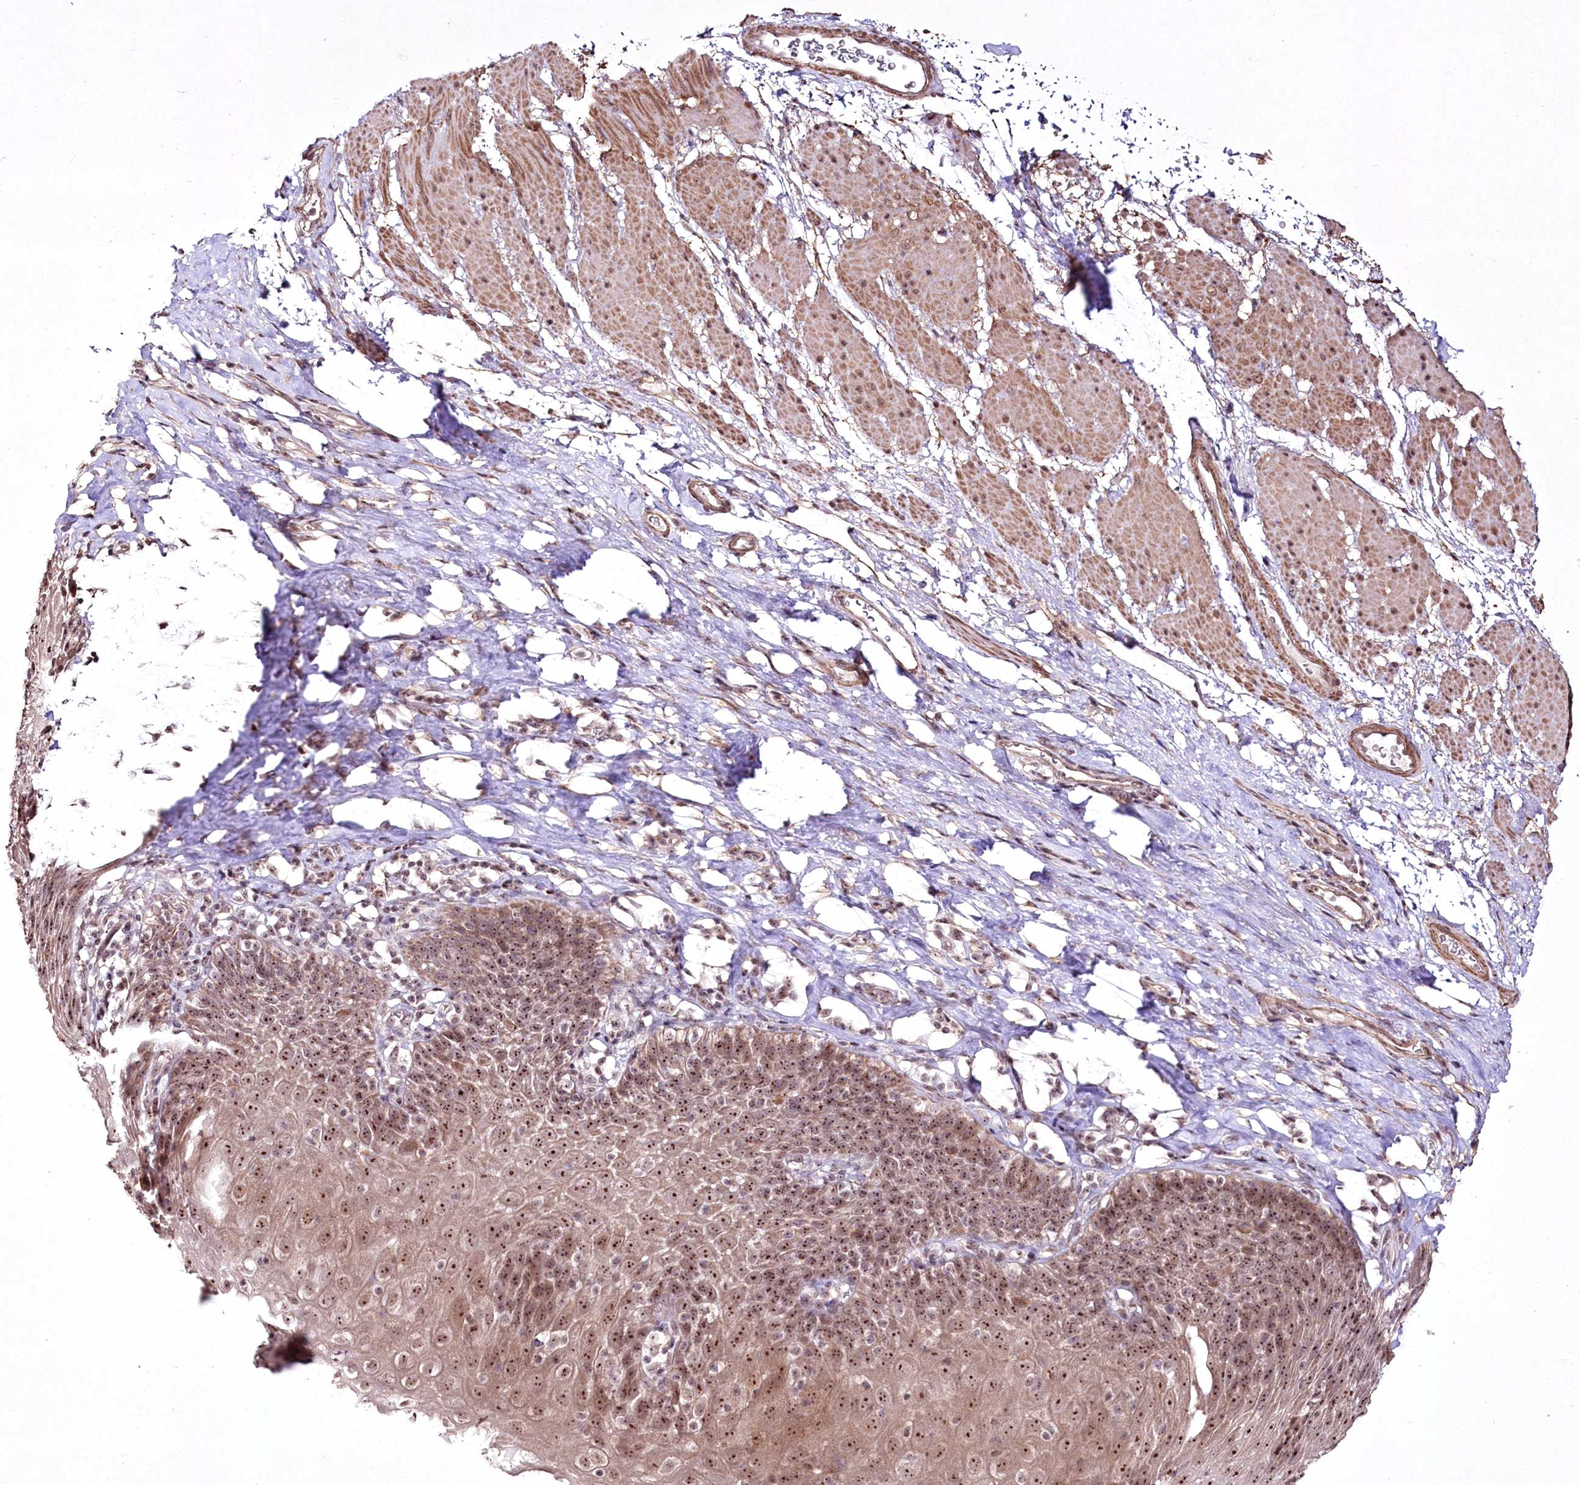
{"staining": {"intensity": "moderate", "quantity": ">75%", "location": "nuclear"}, "tissue": "esophagus", "cell_type": "Squamous epithelial cells", "image_type": "normal", "snomed": [{"axis": "morphology", "description": "Normal tissue, NOS"}, {"axis": "topography", "description": "Esophagus"}], "caption": "Unremarkable esophagus exhibits moderate nuclear staining in about >75% of squamous epithelial cells, visualized by immunohistochemistry.", "gene": "CCDC59", "patient": {"sex": "female", "age": 61}}